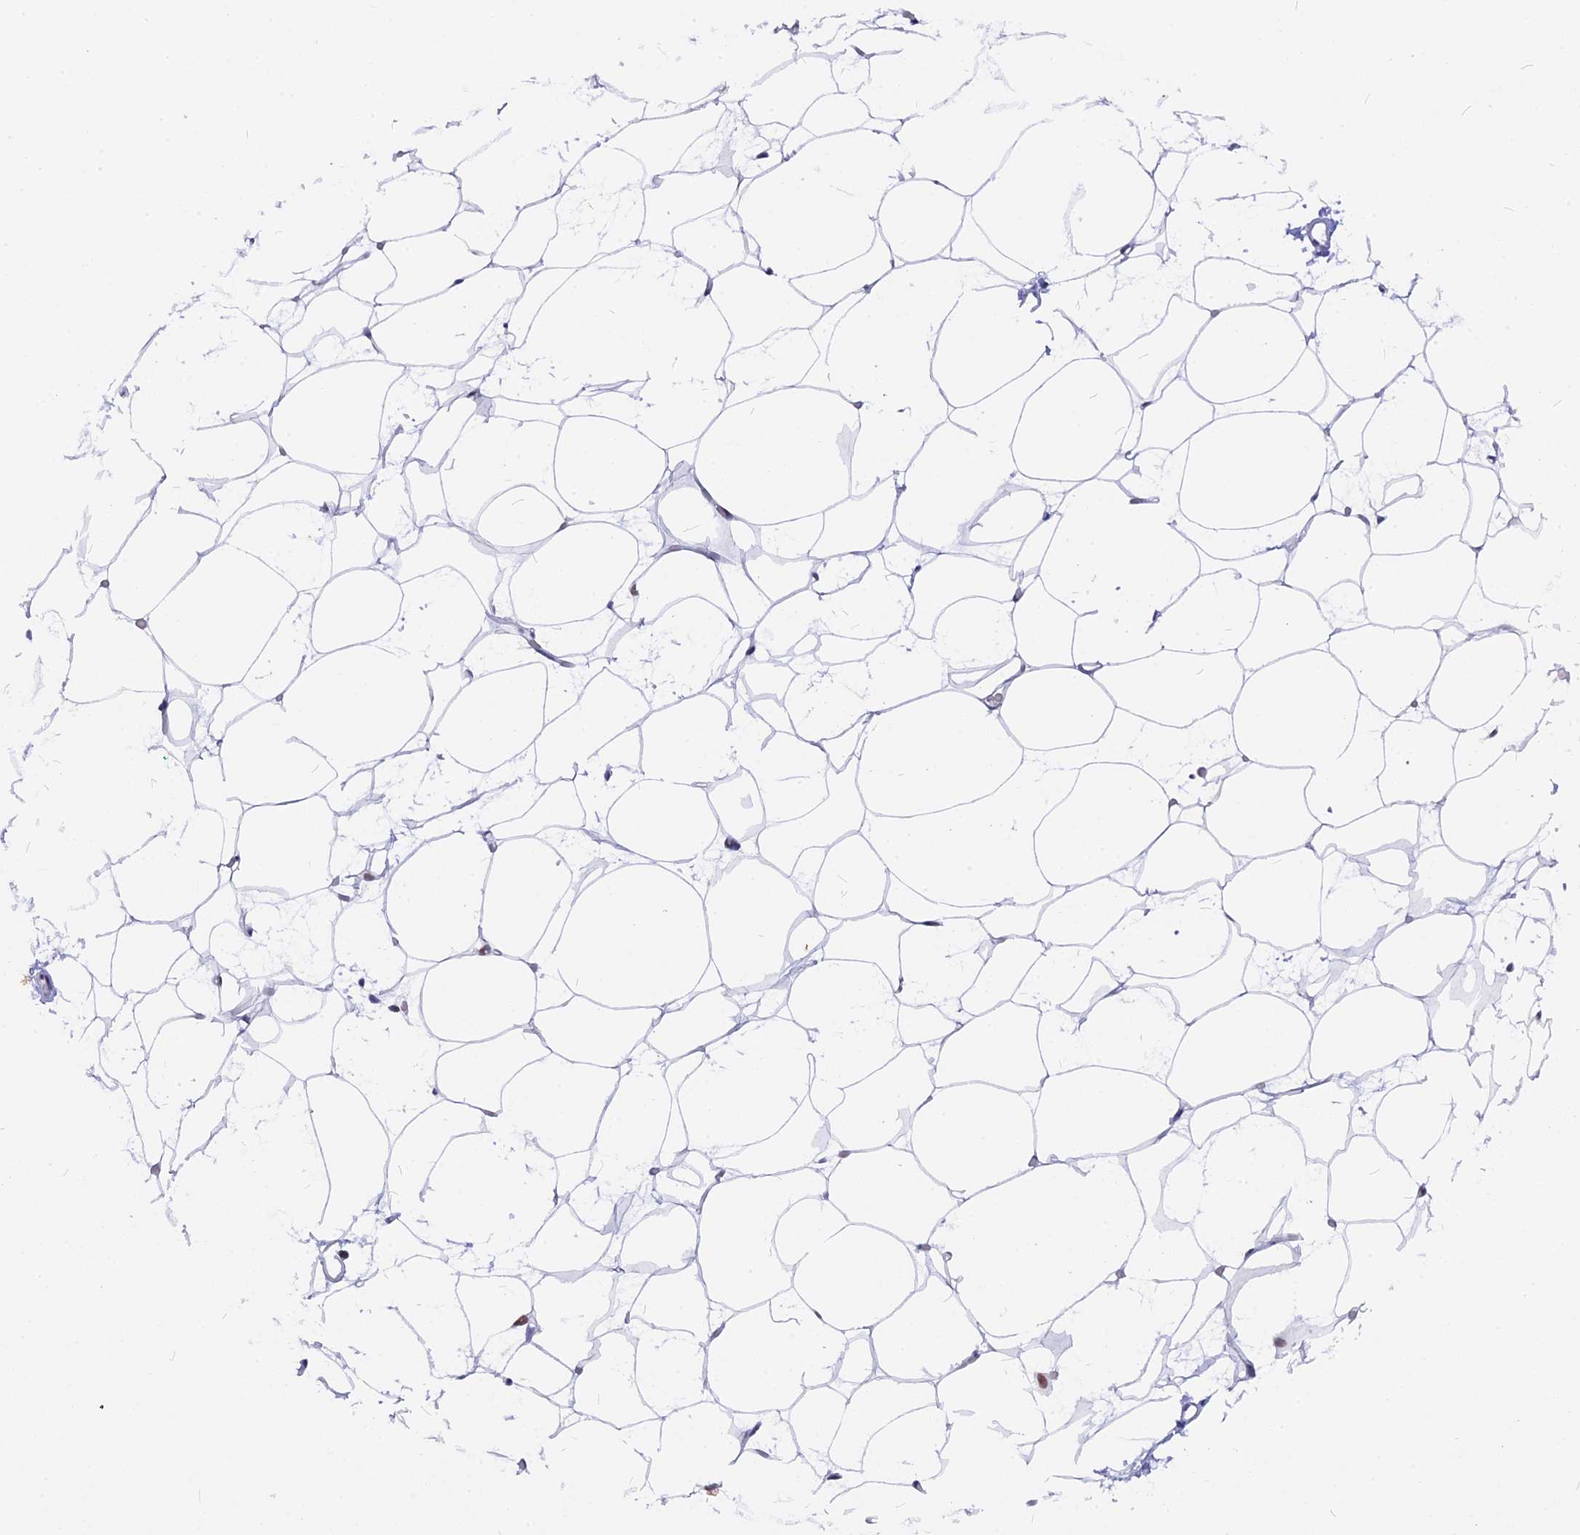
{"staining": {"intensity": "negative", "quantity": "none", "location": "none"}, "tissue": "adipose tissue", "cell_type": "Adipocytes", "image_type": "normal", "snomed": [{"axis": "morphology", "description": "Normal tissue, NOS"}, {"axis": "topography", "description": "Breast"}], "caption": "The IHC photomicrograph has no significant staining in adipocytes of adipose tissue. The staining is performed using DAB brown chromogen with nuclei counter-stained in using hematoxylin.", "gene": "NSA2", "patient": {"sex": "female", "age": 23}}